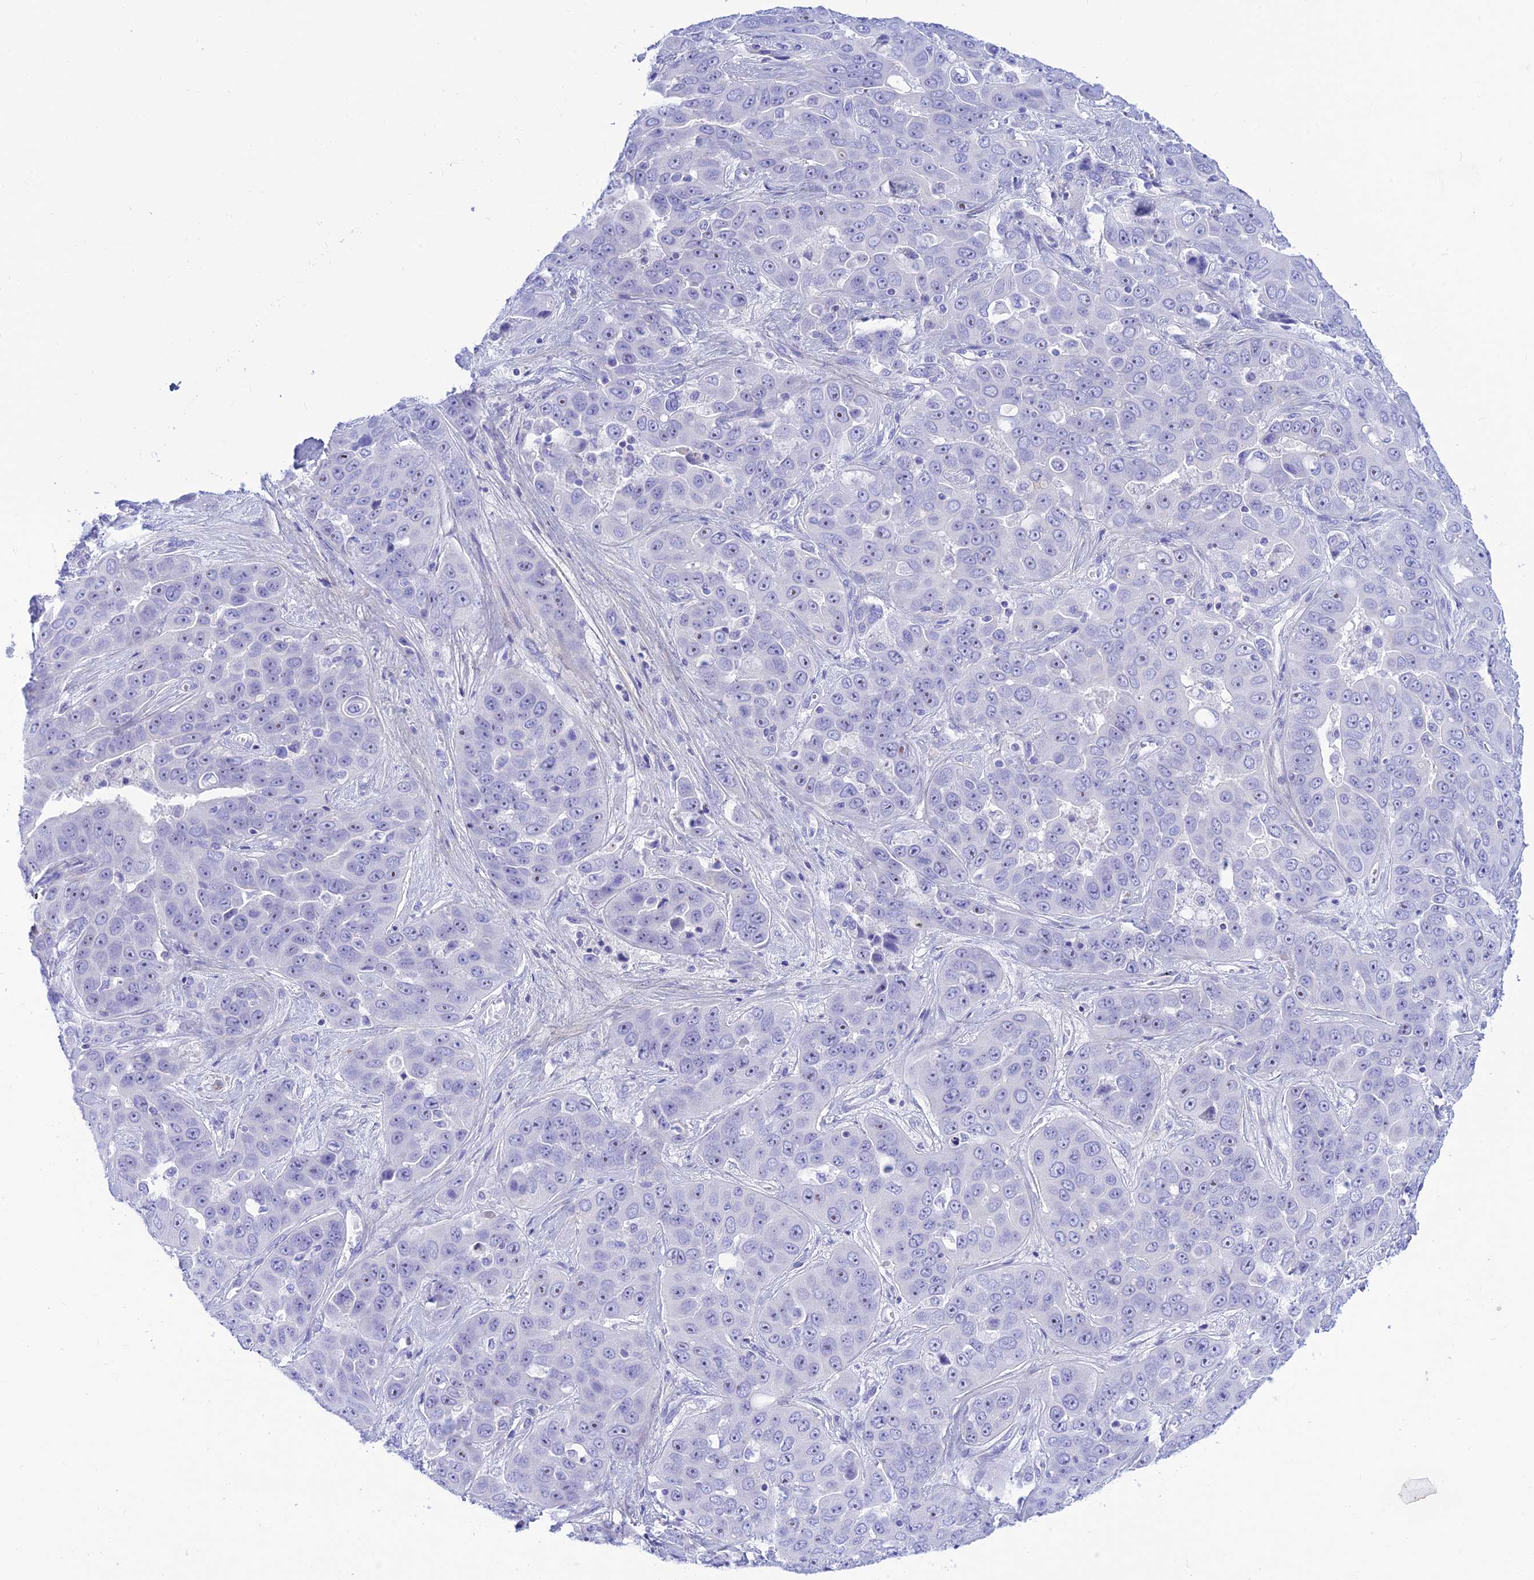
{"staining": {"intensity": "negative", "quantity": "none", "location": "none"}, "tissue": "liver cancer", "cell_type": "Tumor cells", "image_type": "cancer", "snomed": [{"axis": "morphology", "description": "Cholangiocarcinoma"}, {"axis": "topography", "description": "Liver"}], "caption": "Immunohistochemistry histopathology image of neoplastic tissue: liver cancer stained with DAB (3,3'-diaminobenzidine) demonstrates no significant protein positivity in tumor cells.", "gene": "PRNP", "patient": {"sex": "female", "age": 52}}